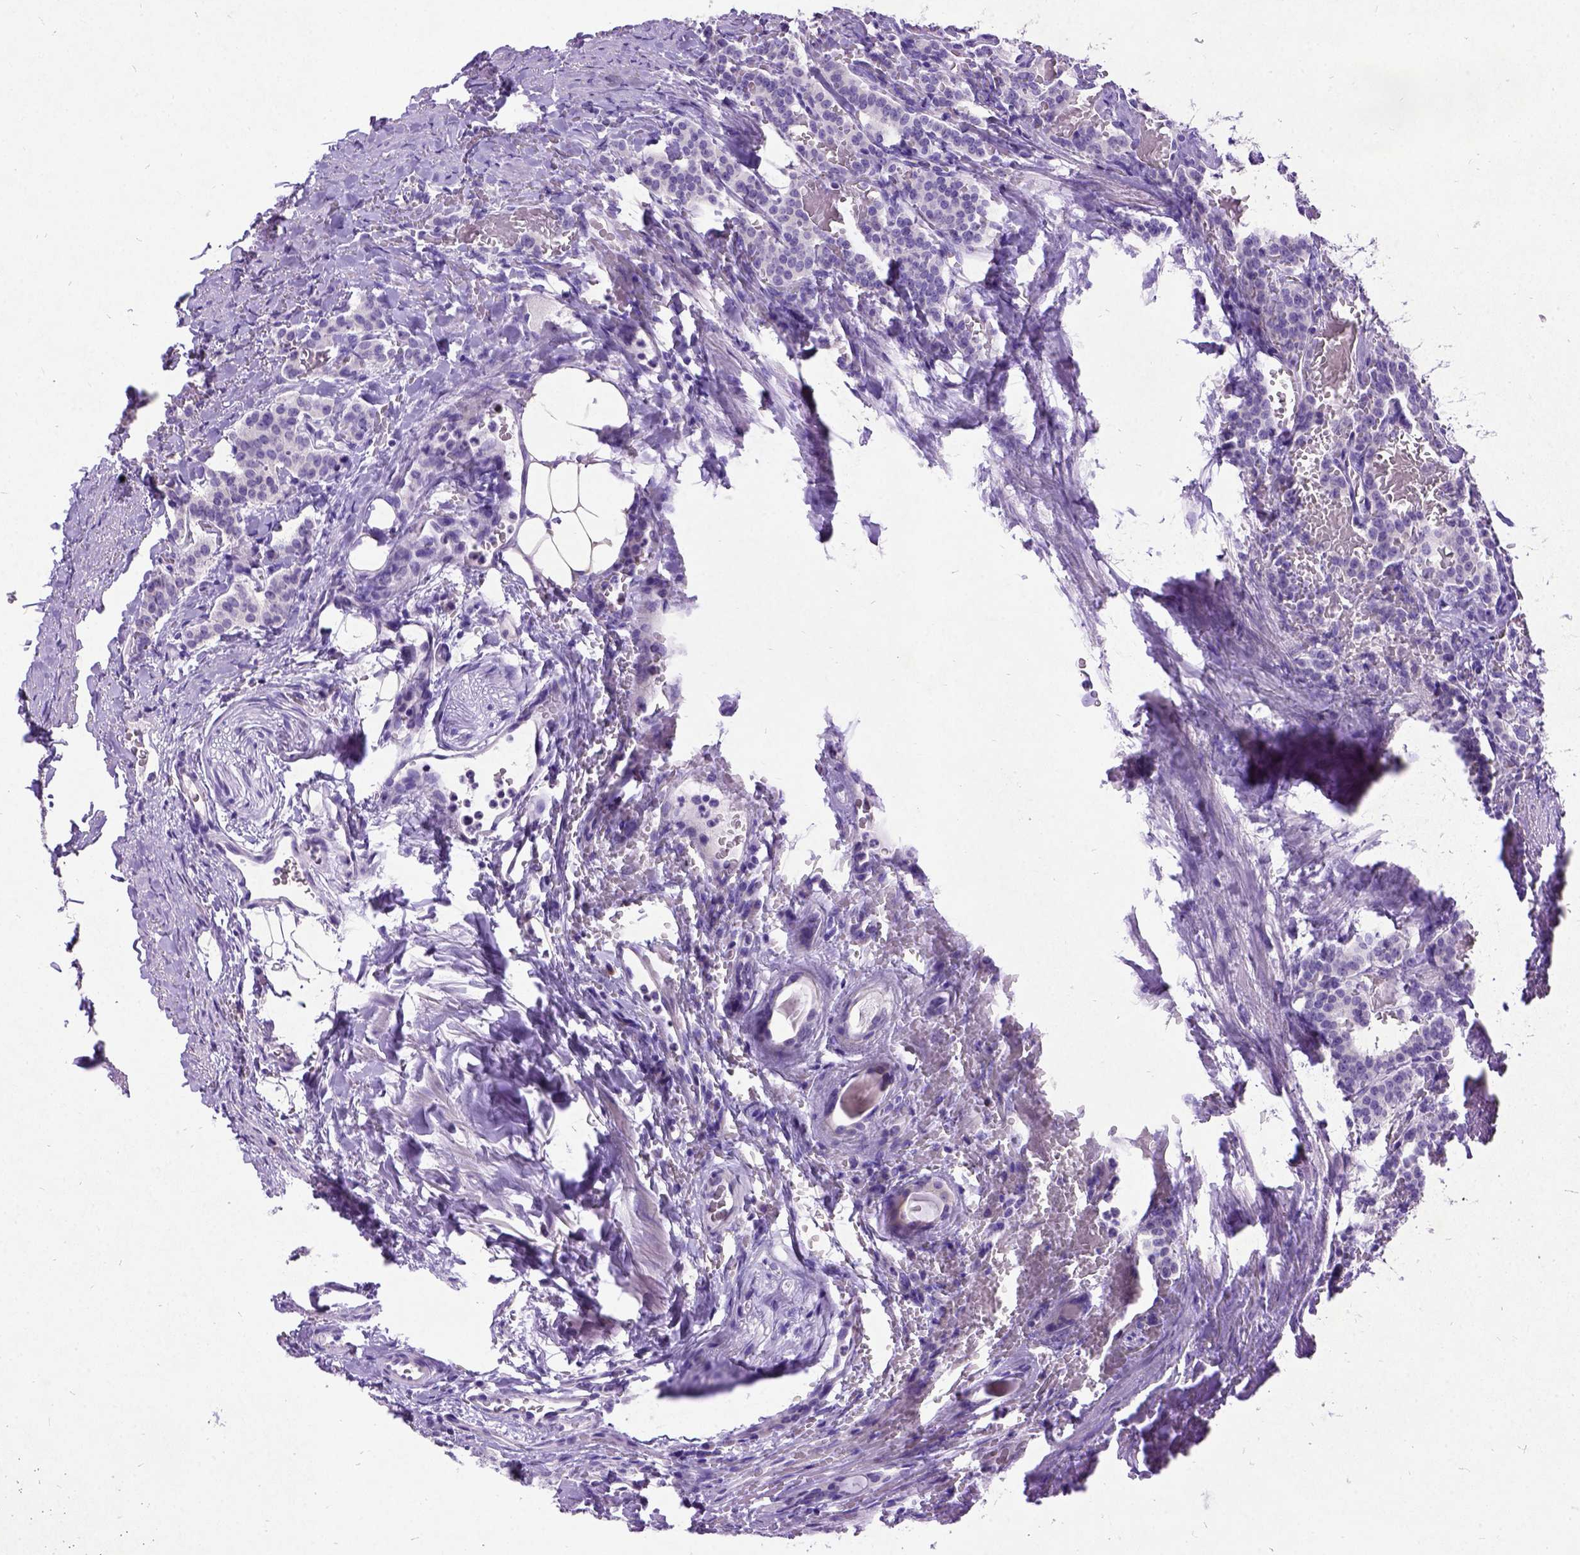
{"staining": {"intensity": "negative", "quantity": "none", "location": "none"}, "tissue": "carcinoid", "cell_type": "Tumor cells", "image_type": "cancer", "snomed": [{"axis": "morphology", "description": "Carcinoid, malignant, NOS"}, {"axis": "topography", "description": "Lung"}], "caption": "High power microscopy image of an immunohistochemistry image of carcinoid, revealing no significant expression in tumor cells.", "gene": "NEUROD4", "patient": {"sex": "female", "age": 46}}